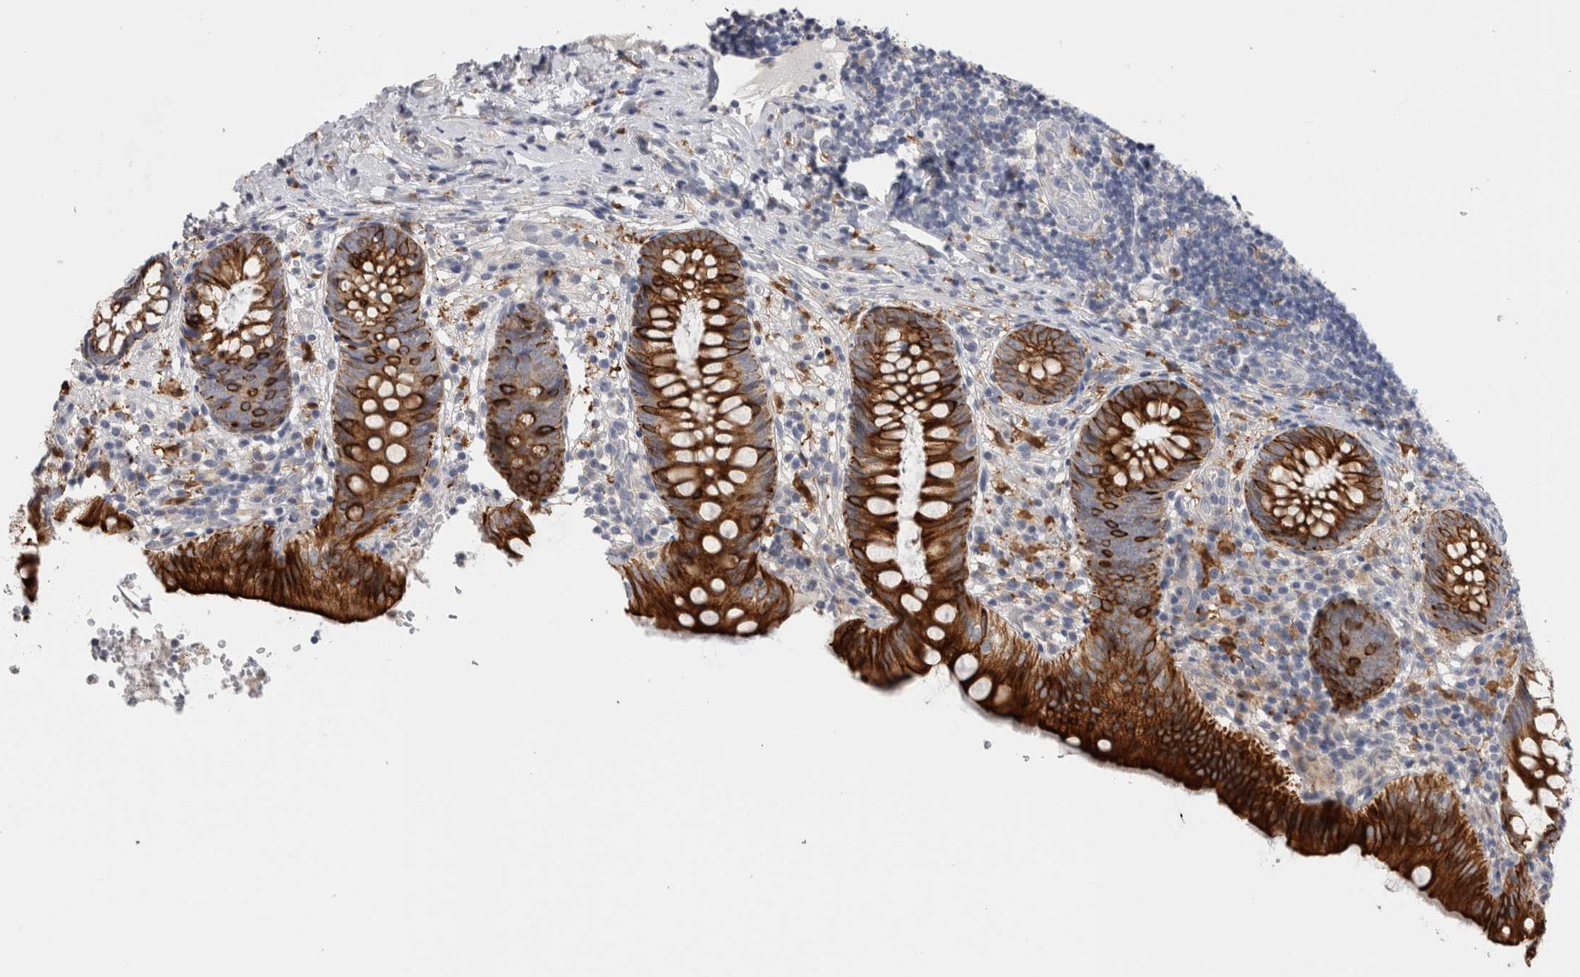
{"staining": {"intensity": "strong", "quantity": ">75%", "location": "cytoplasmic/membranous"}, "tissue": "appendix", "cell_type": "Glandular cells", "image_type": "normal", "snomed": [{"axis": "morphology", "description": "Normal tissue, NOS"}, {"axis": "topography", "description": "Appendix"}], "caption": "Immunohistochemistry (IHC) of normal appendix demonstrates high levels of strong cytoplasmic/membranous positivity in about >75% of glandular cells. (brown staining indicates protein expression, while blue staining denotes nuclei).", "gene": "SLC20A2", "patient": {"sex": "male", "age": 8}}